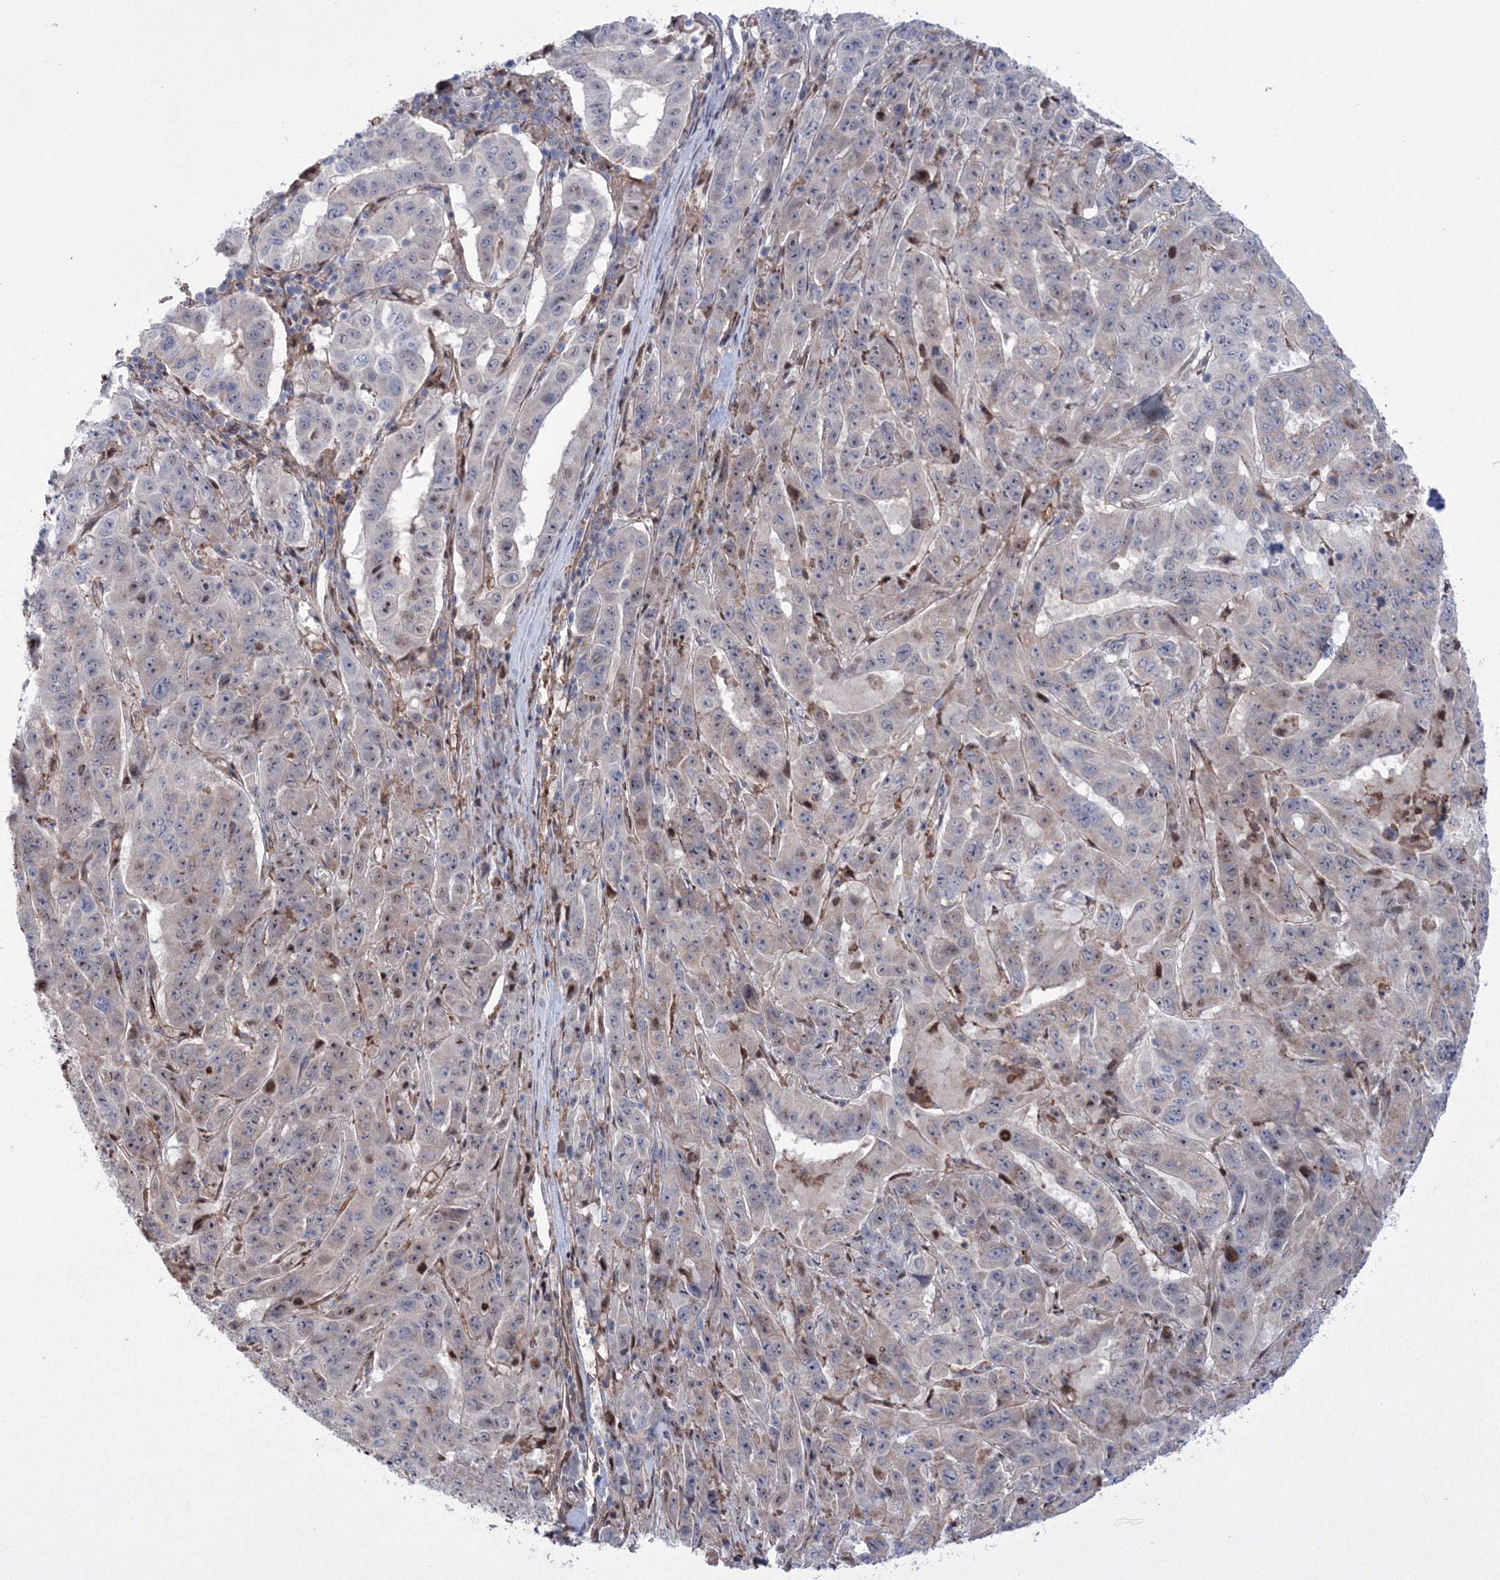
{"staining": {"intensity": "negative", "quantity": "none", "location": "none"}, "tissue": "pancreatic cancer", "cell_type": "Tumor cells", "image_type": "cancer", "snomed": [{"axis": "morphology", "description": "Adenocarcinoma, NOS"}, {"axis": "topography", "description": "Pancreas"}], "caption": "This image is of pancreatic cancer stained with immunohistochemistry (IHC) to label a protein in brown with the nuclei are counter-stained blue. There is no expression in tumor cells. (Immunohistochemistry (ihc), brightfield microscopy, high magnification).", "gene": "RNPEPL1", "patient": {"sex": "male", "age": 63}}